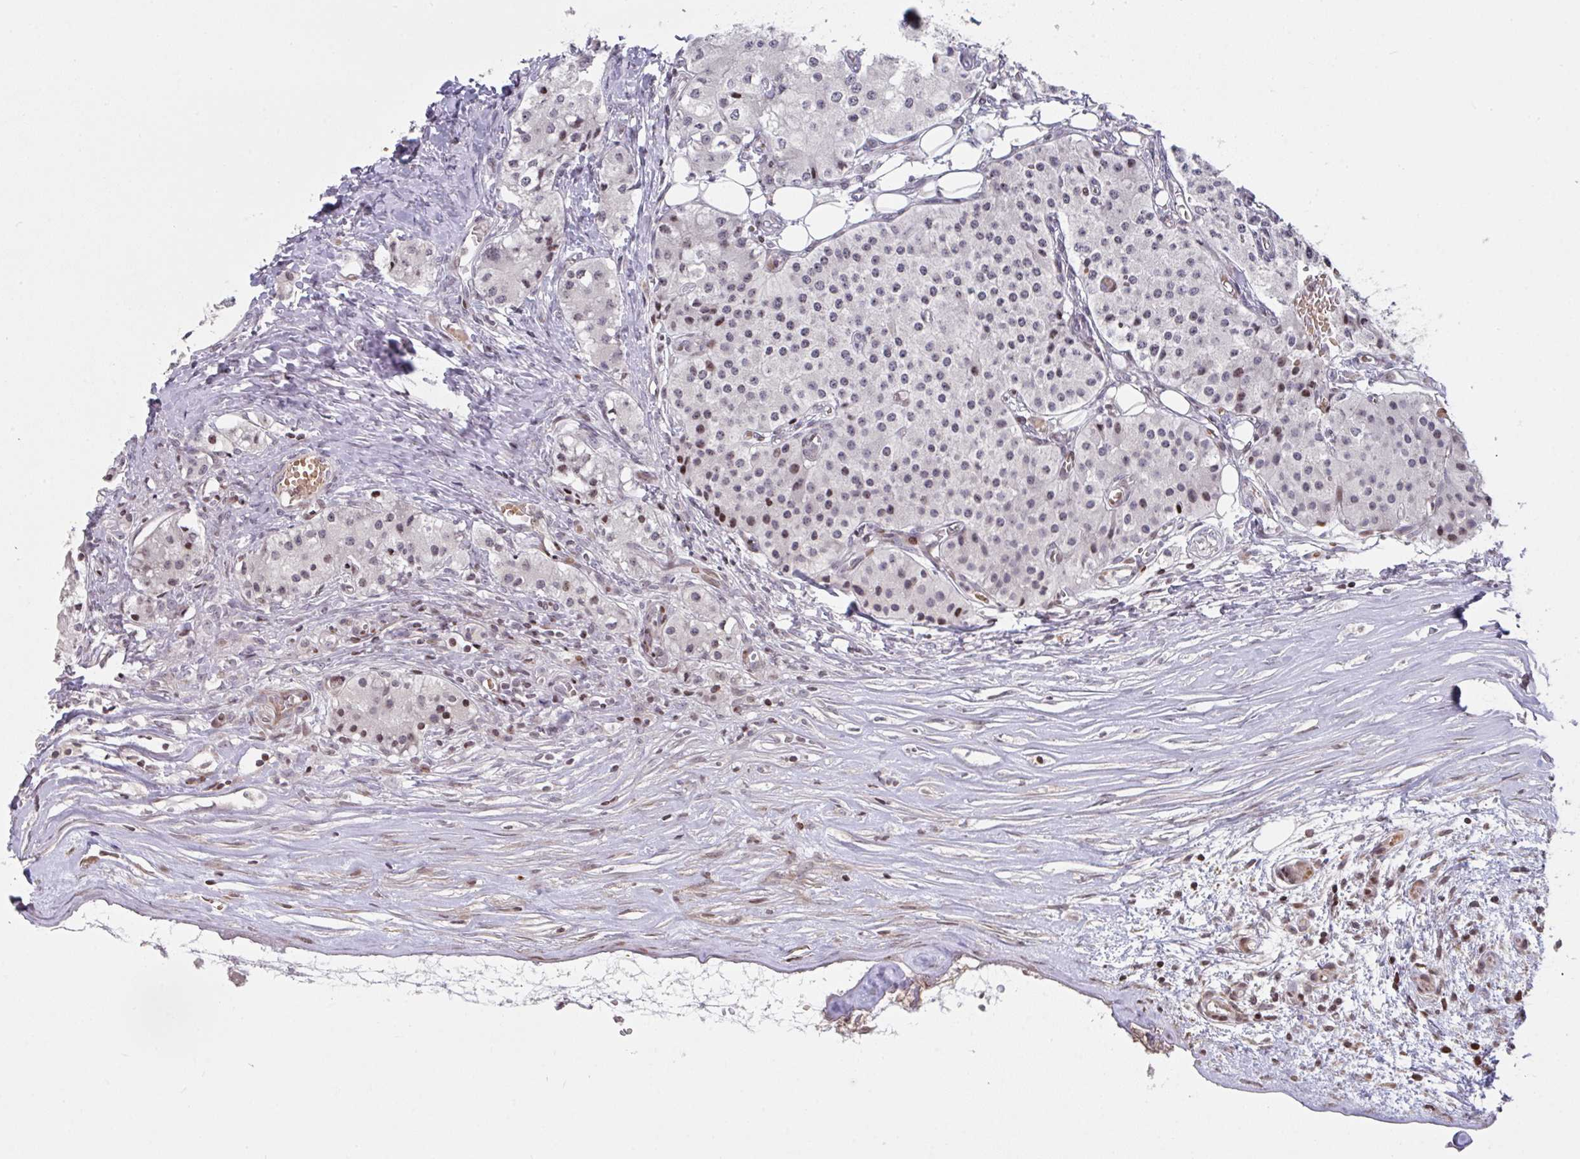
{"staining": {"intensity": "moderate", "quantity": "<25%", "location": "nuclear"}, "tissue": "carcinoid", "cell_type": "Tumor cells", "image_type": "cancer", "snomed": [{"axis": "morphology", "description": "Carcinoid, malignant, NOS"}, {"axis": "topography", "description": "Colon"}], "caption": "Carcinoid stained with a brown dye displays moderate nuclear positive staining in approximately <25% of tumor cells.", "gene": "PCDHB8", "patient": {"sex": "female", "age": 52}}